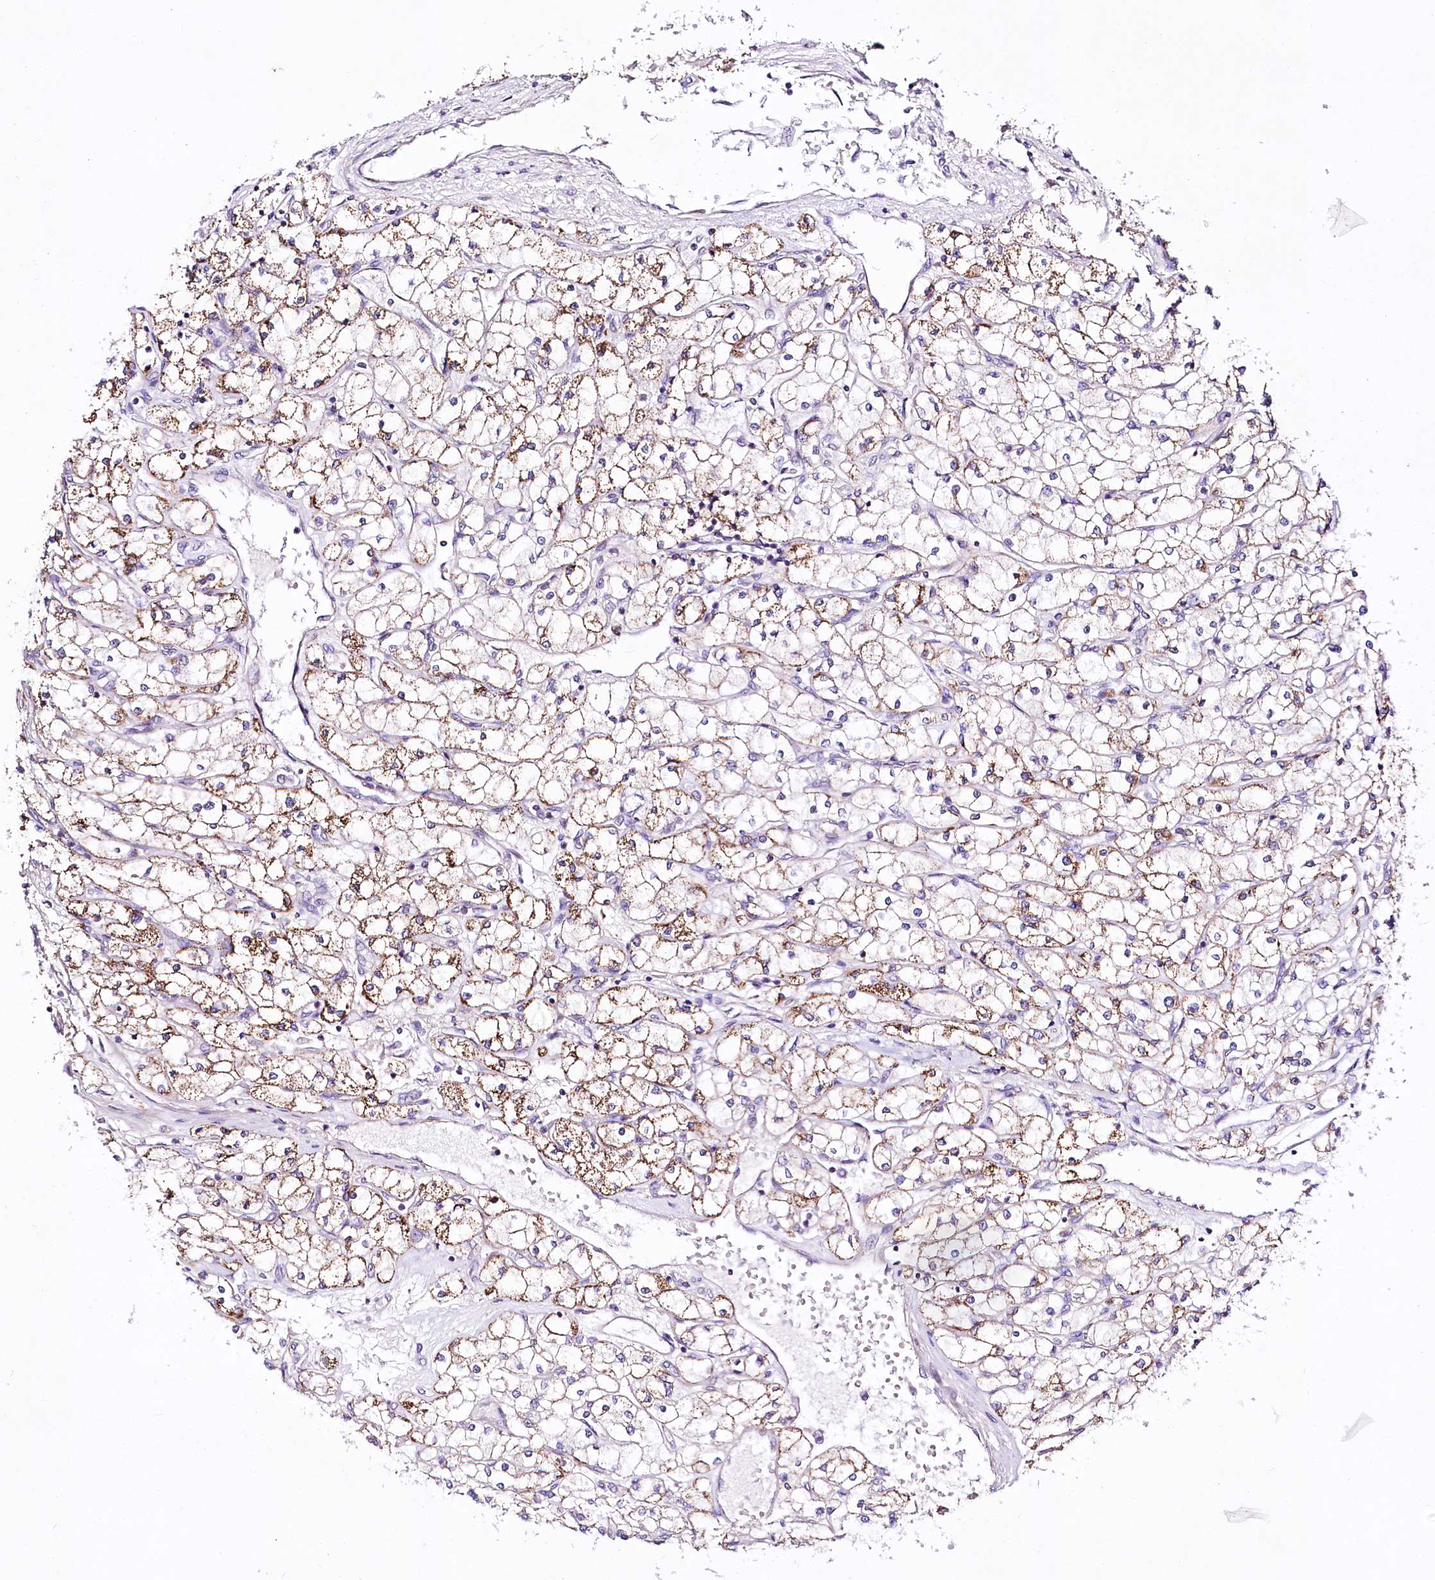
{"staining": {"intensity": "moderate", "quantity": ">75%", "location": "cytoplasmic/membranous"}, "tissue": "renal cancer", "cell_type": "Tumor cells", "image_type": "cancer", "snomed": [{"axis": "morphology", "description": "Adenocarcinoma, NOS"}, {"axis": "topography", "description": "Kidney"}], "caption": "A brown stain labels moderate cytoplasmic/membranous expression of a protein in renal adenocarcinoma tumor cells. The staining was performed using DAB (3,3'-diaminobenzidine), with brown indicating positive protein expression. Nuclei are stained blue with hematoxylin.", "gene": "ATE1", "patient": {"sex": "male", "age": 80}}